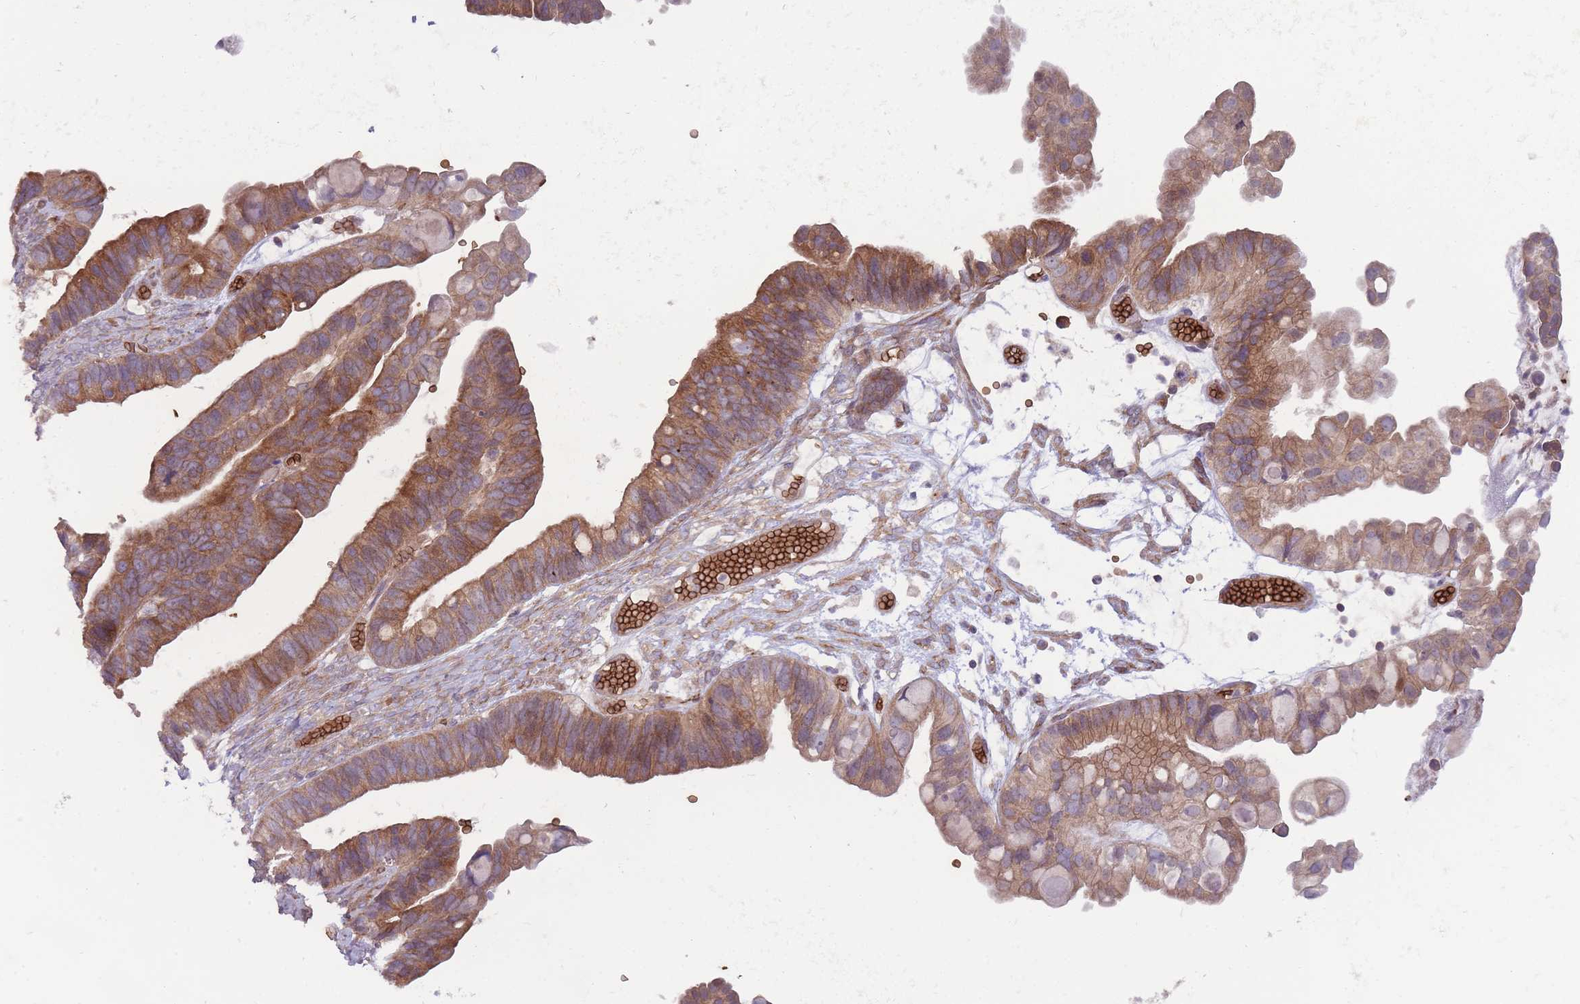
{"staining": {"intensity": "moderate", "quantity": ">75%", "location": "cytoplasmic/membranous"}, "tissue": "ovarian cancer", "cell_type": "Tumor cells", "image_type": "cancer", "snomed": [{"axis": "morphology", "description": "Cystadenocarcinoma, serous, NOS"}, {"axis": "topography", "description": "Ovary"}], "caption": "This image shows immunohistochemistry (IHC) staining of ovarian cancer, with medium moderate cytoplasmic/membranous staining in about >75% of tumor cells.", "gene": "ANKRD10", "patient": {"sex": "female", "age": 56}}